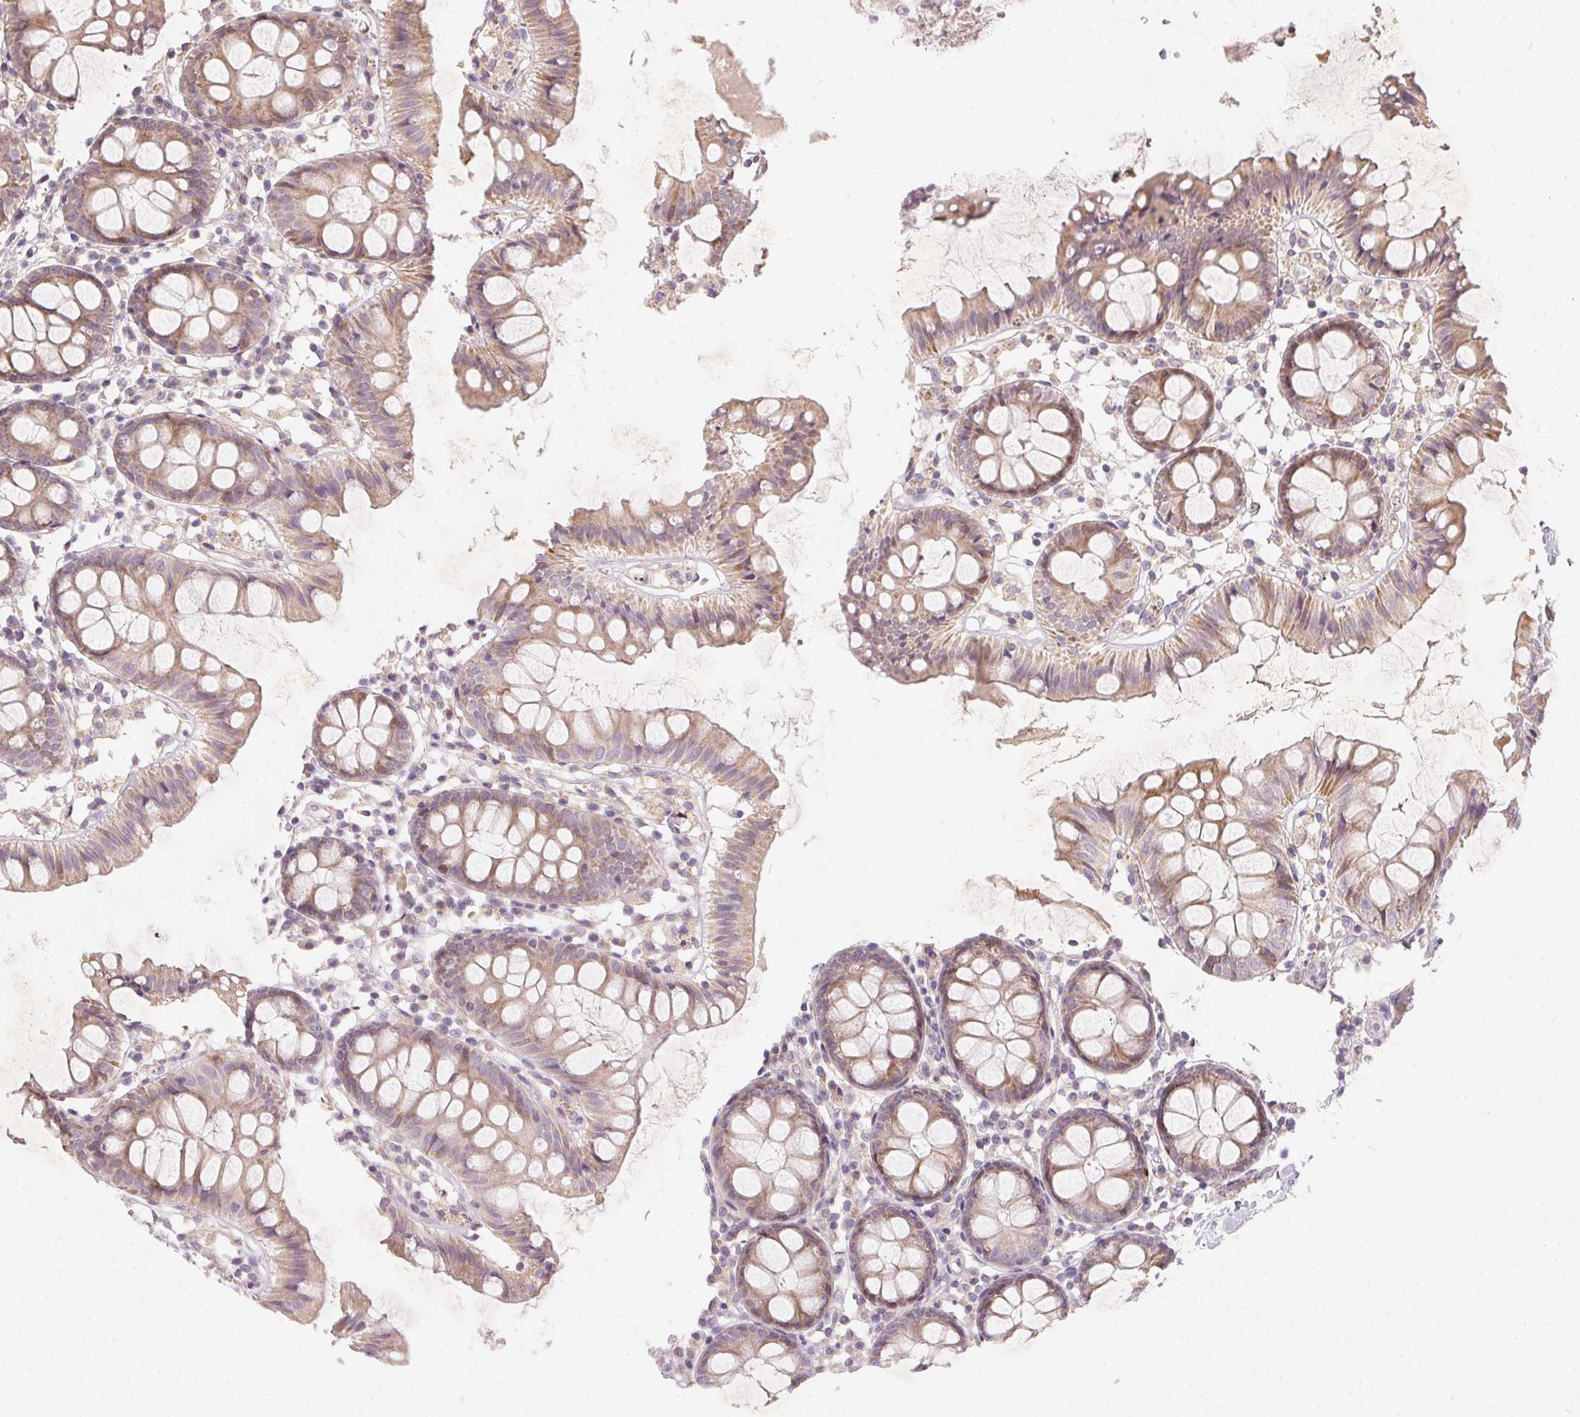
{"staining": {"intensity": "weak", "quantity": ">75%", "location": "cytoplasmic/membranous"}, "tissue": "colon", "cell_type": "Endothelial cells", "image_type": "normal", "snomed": [{"axis": "morphology", "description": "Normal tissue, NOS"}, {"axis": "topography", "description": "Colon"}], "caption": "About >75% of endothelial cells in unremarkable colon display weak cytoplasmic/membranous protein staining as visualized by brown immunohistochemical staining.", "gene": "VWA5B2", "patient": {"sex": "female", "age": 84}}